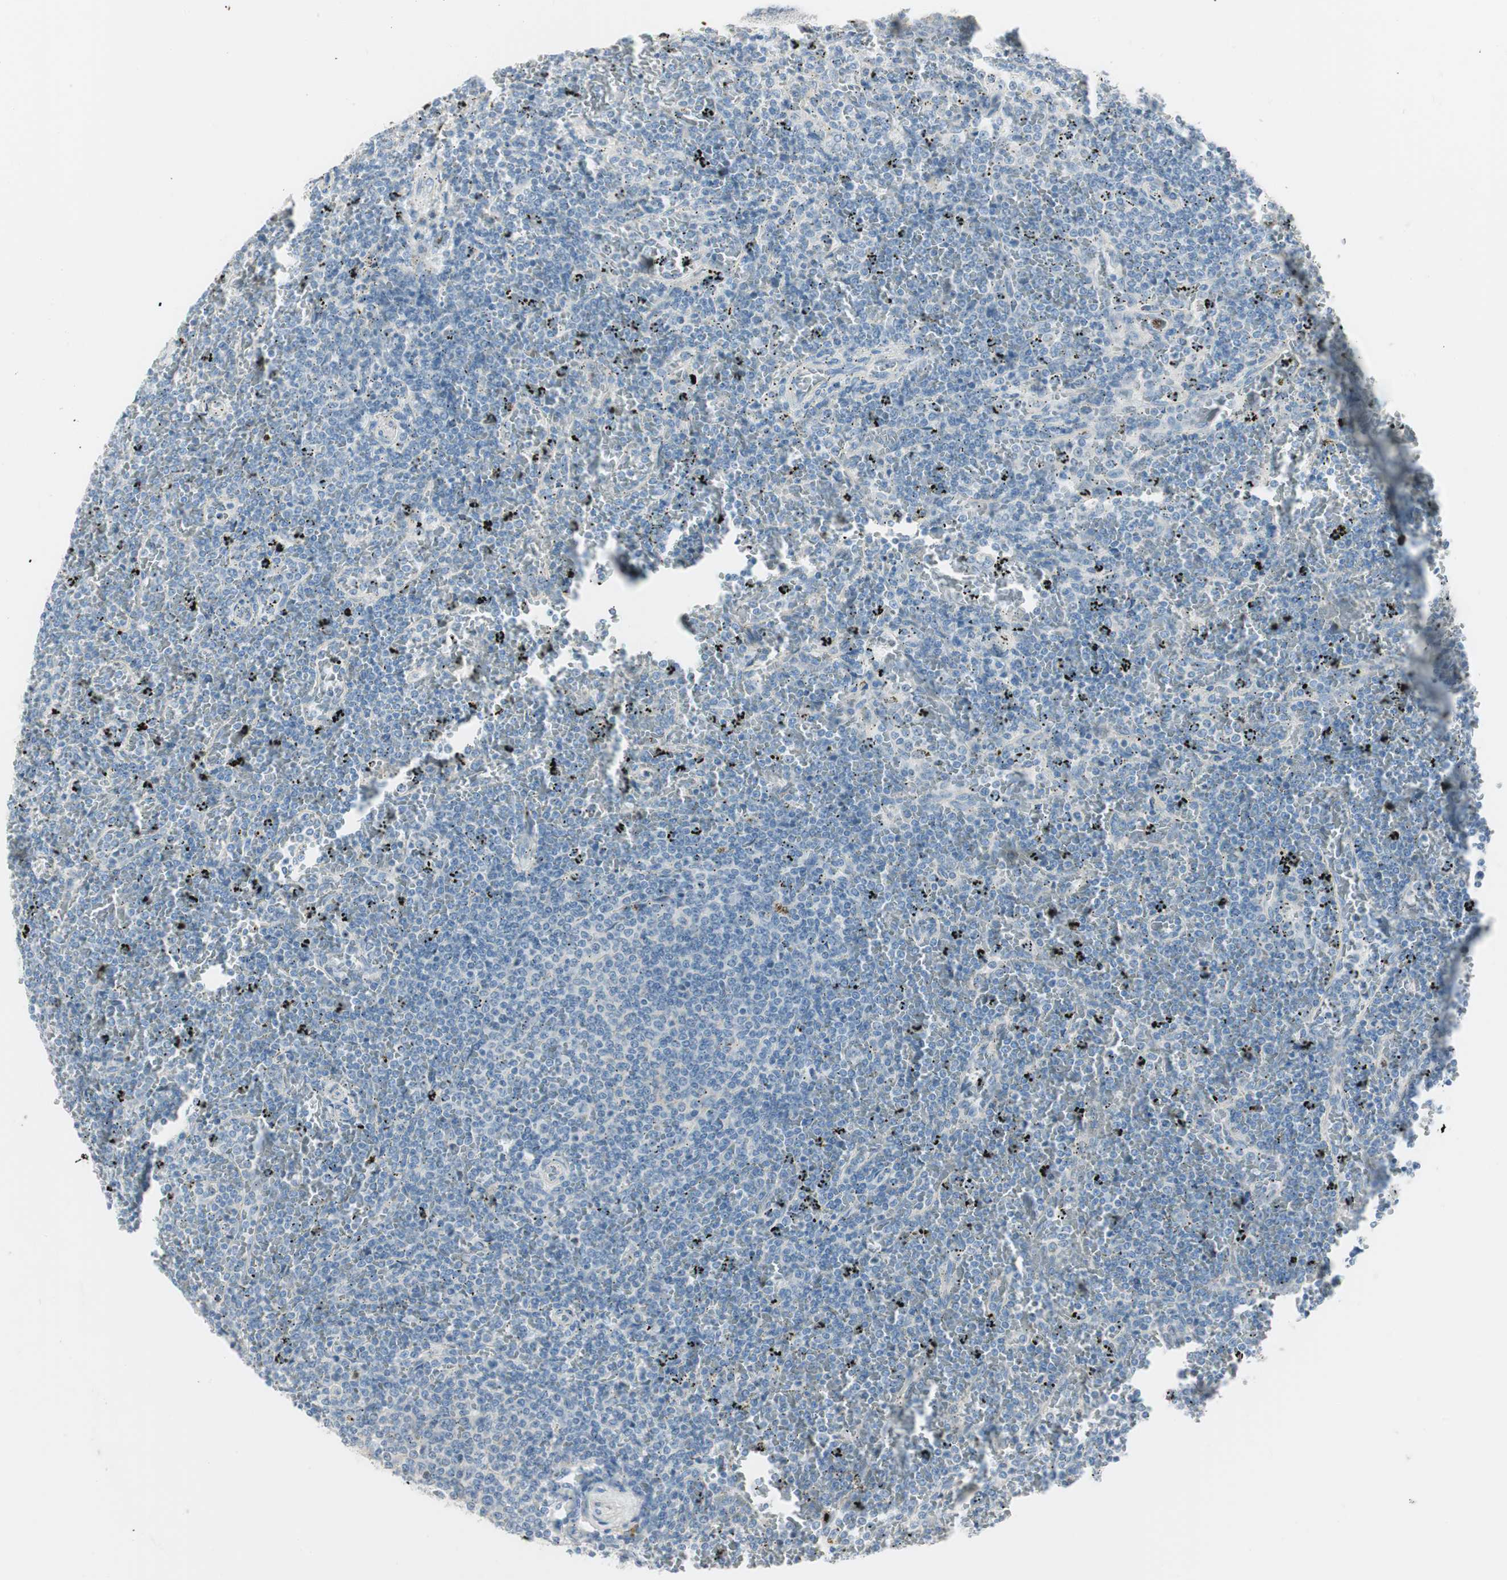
{"staining": {"intensity": "negative", "quantity": "none", "location": "none"}, "tissue": "lymphoma", "cell_type": "Tumor cells", "image_type": "cancer", "snomed": [{"axis": "morphology", "description": "Malignant lymphoma, non-Hodgkin's type, Low grade"}, {"axis": "topography", "description": "Spleen"}], "caption": "The immunohistochemistry histopathology image has no significant staining in tumor cells of low-grade malignant lymphoma, non-Hodgkin's type tissue.", "gene": "SPINK4", "patient": {"sex": "female", "age": 77}}